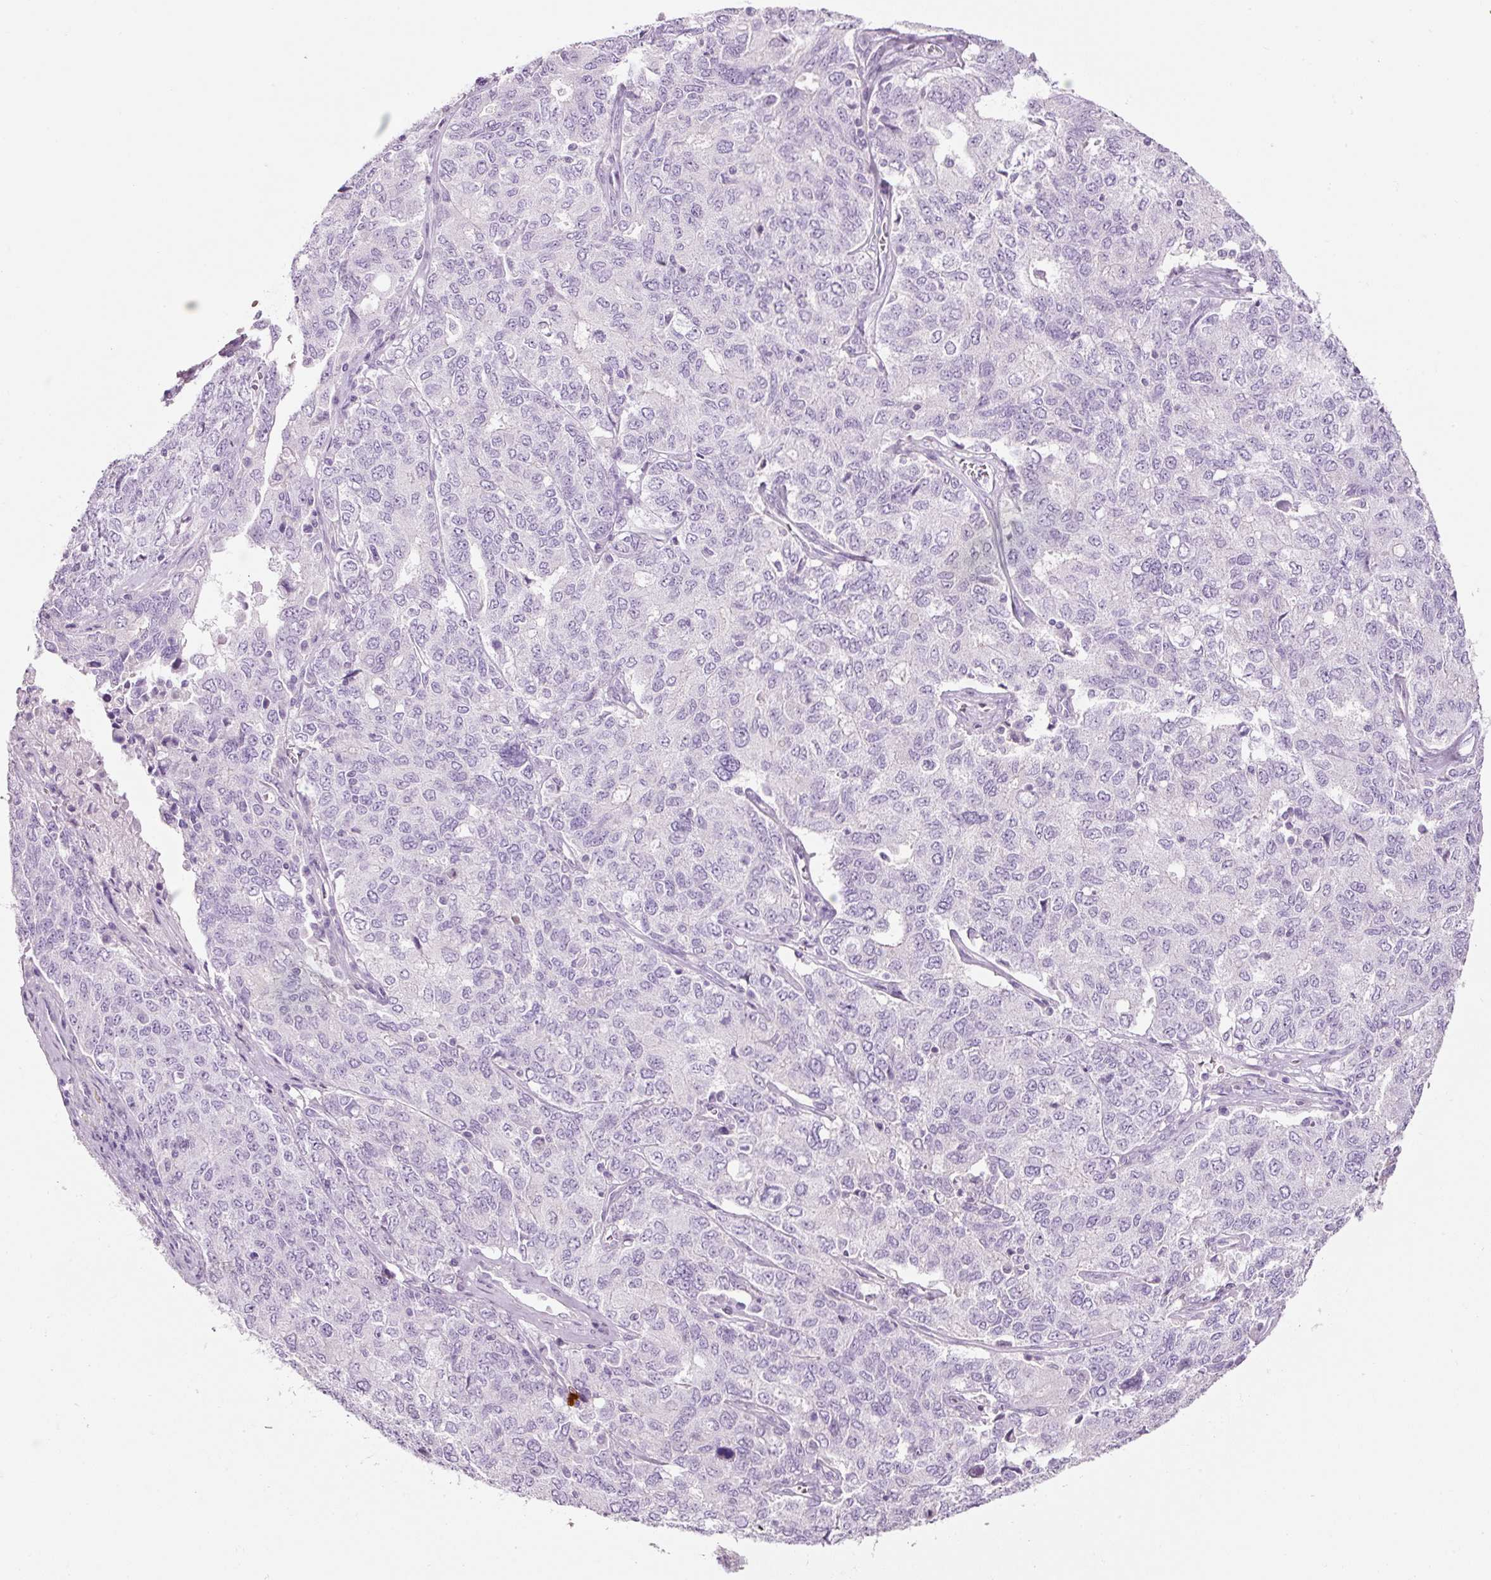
{"staining": {"intensity": "negative", "quantity": "none", "location": "none"}, "tissue": "ovarian cancer", "cell_type": "Tumor cells", "image_type": "cancer", "snomed": [{"axis": "morphology", "description": "Carcinoma, endometroid"}, {"axis": "topography", "description": "Ovary"}], "caption": "Tumor cells are negative for brown protein staining in ovarian endometroid carcinoma. The staining was performed using DAB to visualize the protein expression in brown, while the nuclei were stained in blue with hematoxylin (Magnification: 20x).", "gene": "CMA1", "patient": {"sex": "female", "age": 62}}